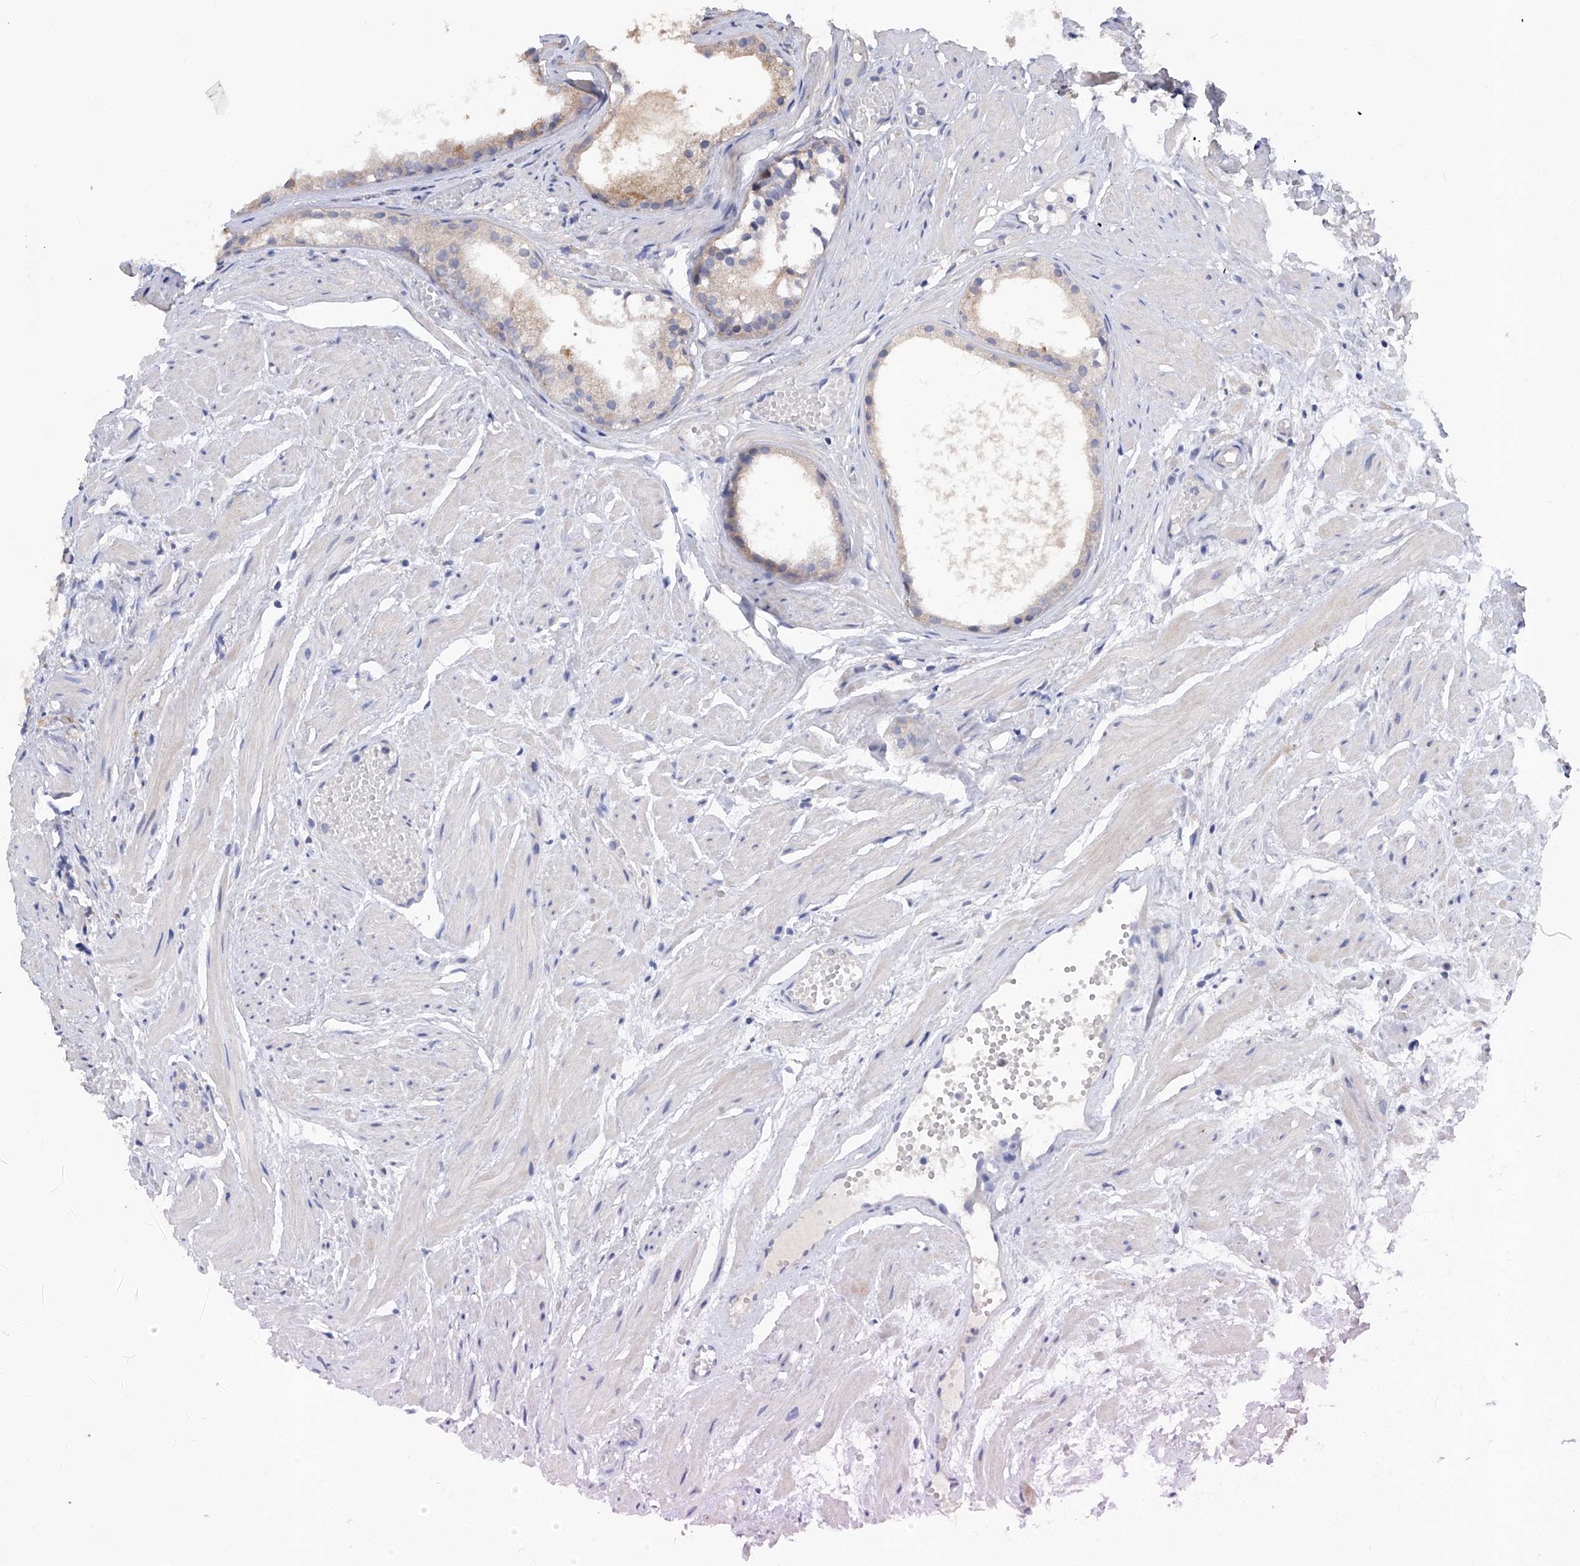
{"staining": {"intensity": "negative", "quantity": "none", "location": "none"}, "tissue": "prostate cancer", "cell_type": "Tumor cells", "image_type": "cancer", "snomed": [{"axis": "morphology", "description": "Adenocarcinoma, Low grade"}, {"axis": "topography", "description": "Prostate"}], "caption": "The micrograph demonstrates no staining of tumor cells in prostate cancer.", "gene": "SPATA20", "patient": {"sex": "male", "age": 88}}